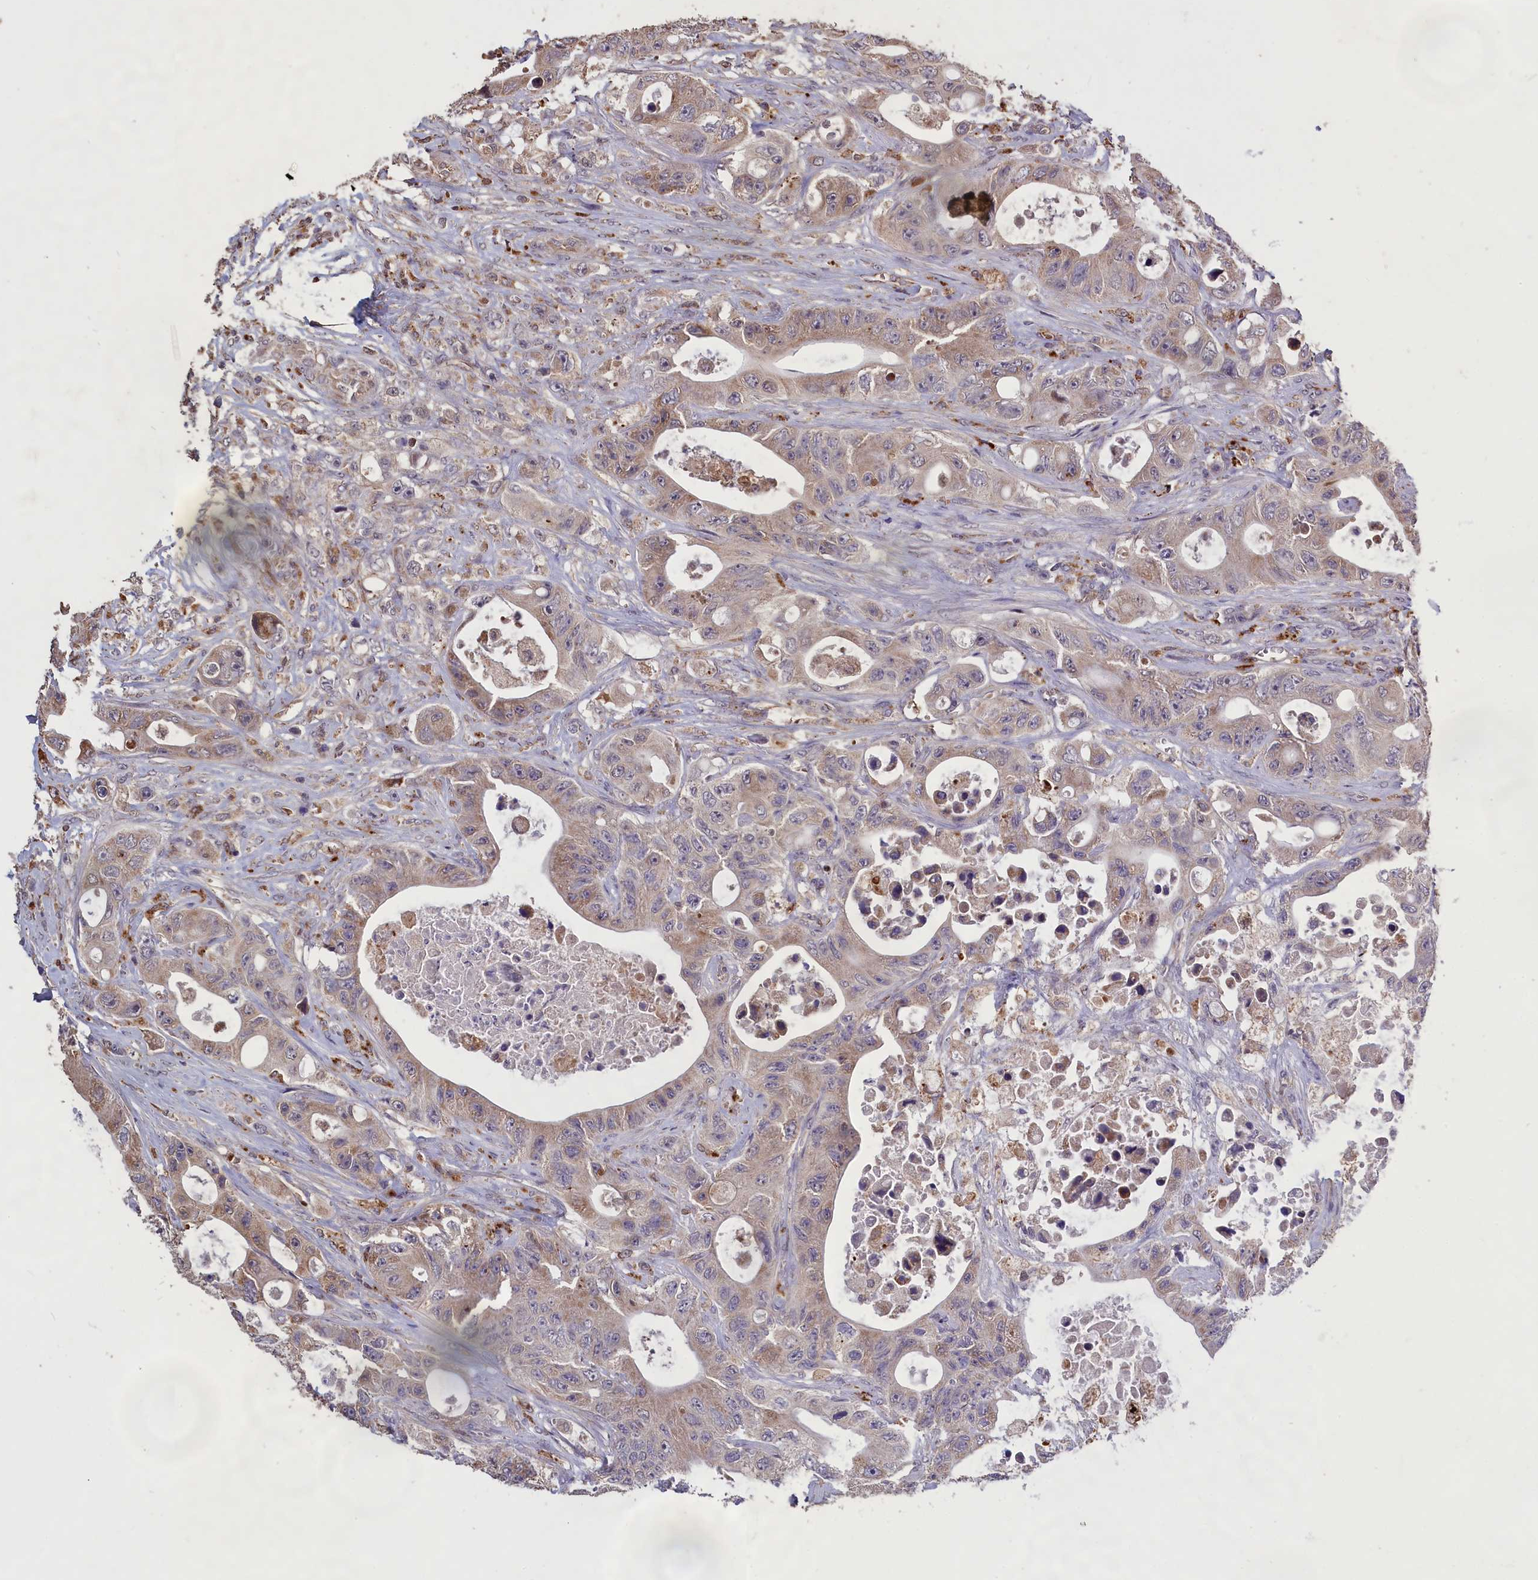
{"staining": {"intensity": "weak", "quantity": "25%-75%", "location": "cytoplasmic/membranous"}, "tissue": "colorectal cancer", "cell_type": "Tumor cells", "image_type": "cancer", "snomed": [{"axis": "morphology", "description": "Adenocarcinoma, NOS"}, {"axis": "topography", "description": "Colon"}], "caption": "This histopathology image demonstrates immunohistochemistry (IHC) staining of colorectal cancer, with low weak cytoplasmic/membranous positivity in approximately 25%-75% of tumor cells.", "gene": "CLRN2", "patient": {"sex": "female", "age": 46}}